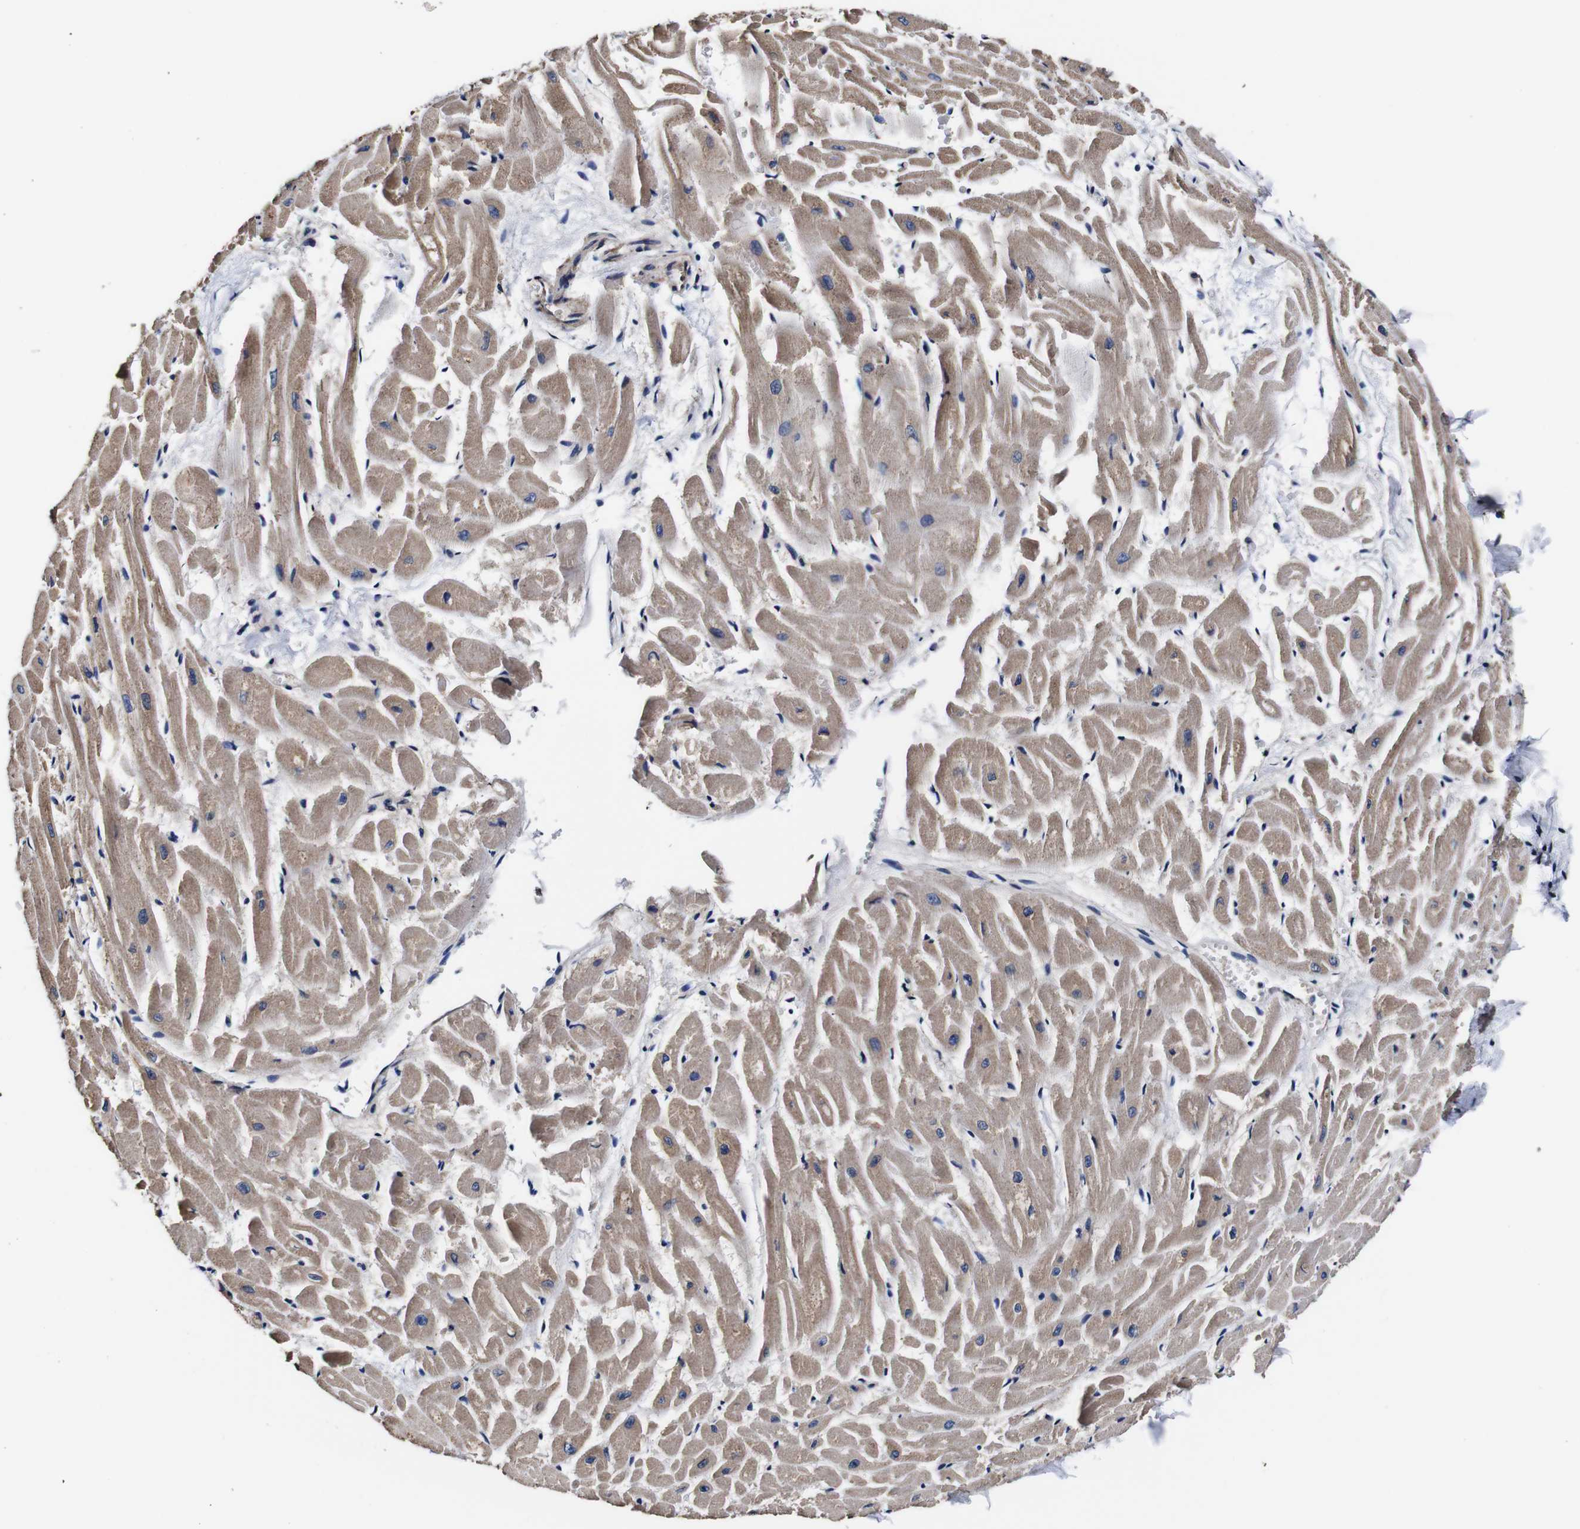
{"staining": {"intensity": "moderate", "quantity": ">75%", "location": "cytoplasmic/membranous"}, "tissue": "heart muscle", "cell_type": "Cardiomyocytes", "image_type": "normal", "snomed": [{"axis": "morphology", "description": "Normal tissue, NOS"}, {"axis": "topography", "description": "Heart"}], "caption": "Protein analysis of normal heart muscle reveals moderate cytoplasmic/membranous staining in approximately >75% of cardiomyocytes. (DAB IHC with brightfield microscopy, high magnification).", "gene": "PDCD6IP", "patient": {"sex": "female", "age": 19}}